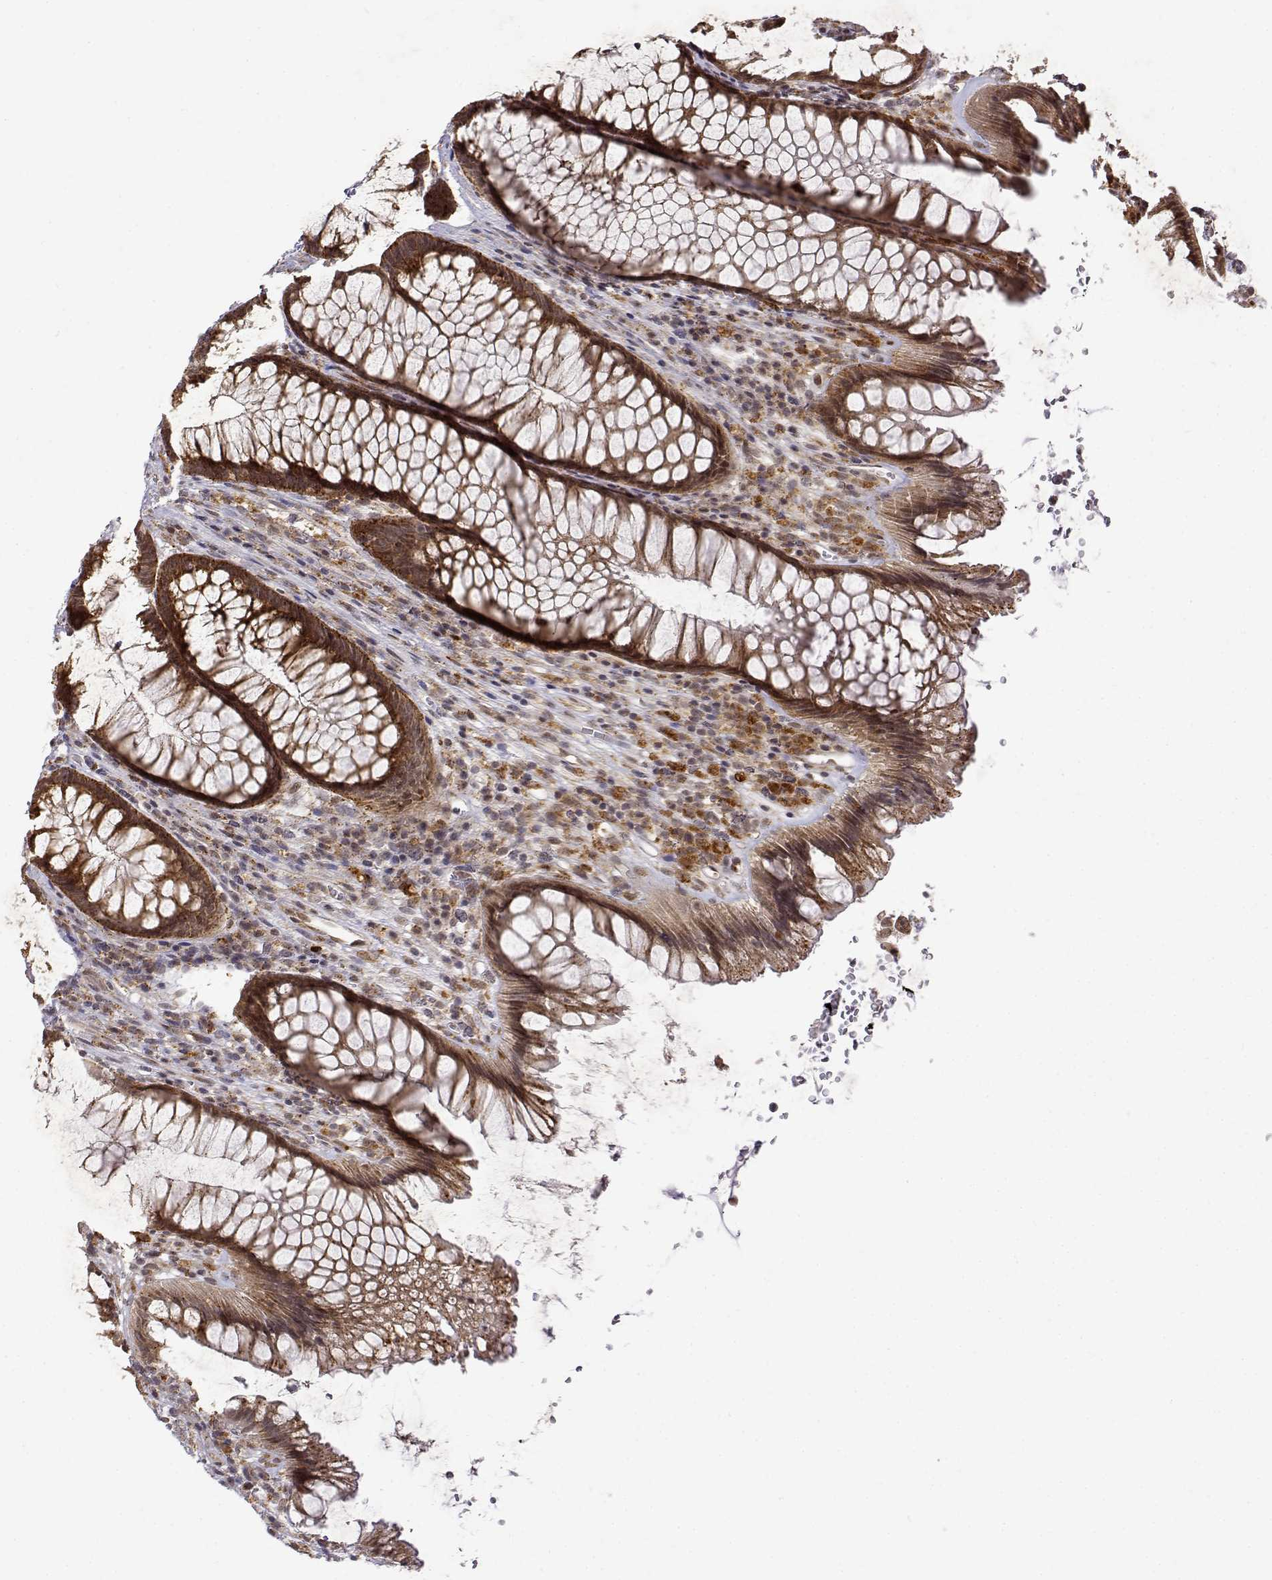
{"staining": {"intensity": "moderate", "quantity": ">75%", "location": "cytoplasmic/membranous"}, "tissue": "rectum", "cell_type": "Glandular cells", "image_type": "normal", "snomed": [{"axis": "morphology", "description": "Normal tissue, NOS"}, {"axis": "topography", "description": "Smooth muscle"}, {"axis": "topography", "description": "Rectum"}], "caption": "Glandular cells display medium levels of moderate cytoplasmic/membranous positivity in about >75% of cells in benign rectum.", "gene": "RNF13", "patient": {"sex": "male", "age": 53}}